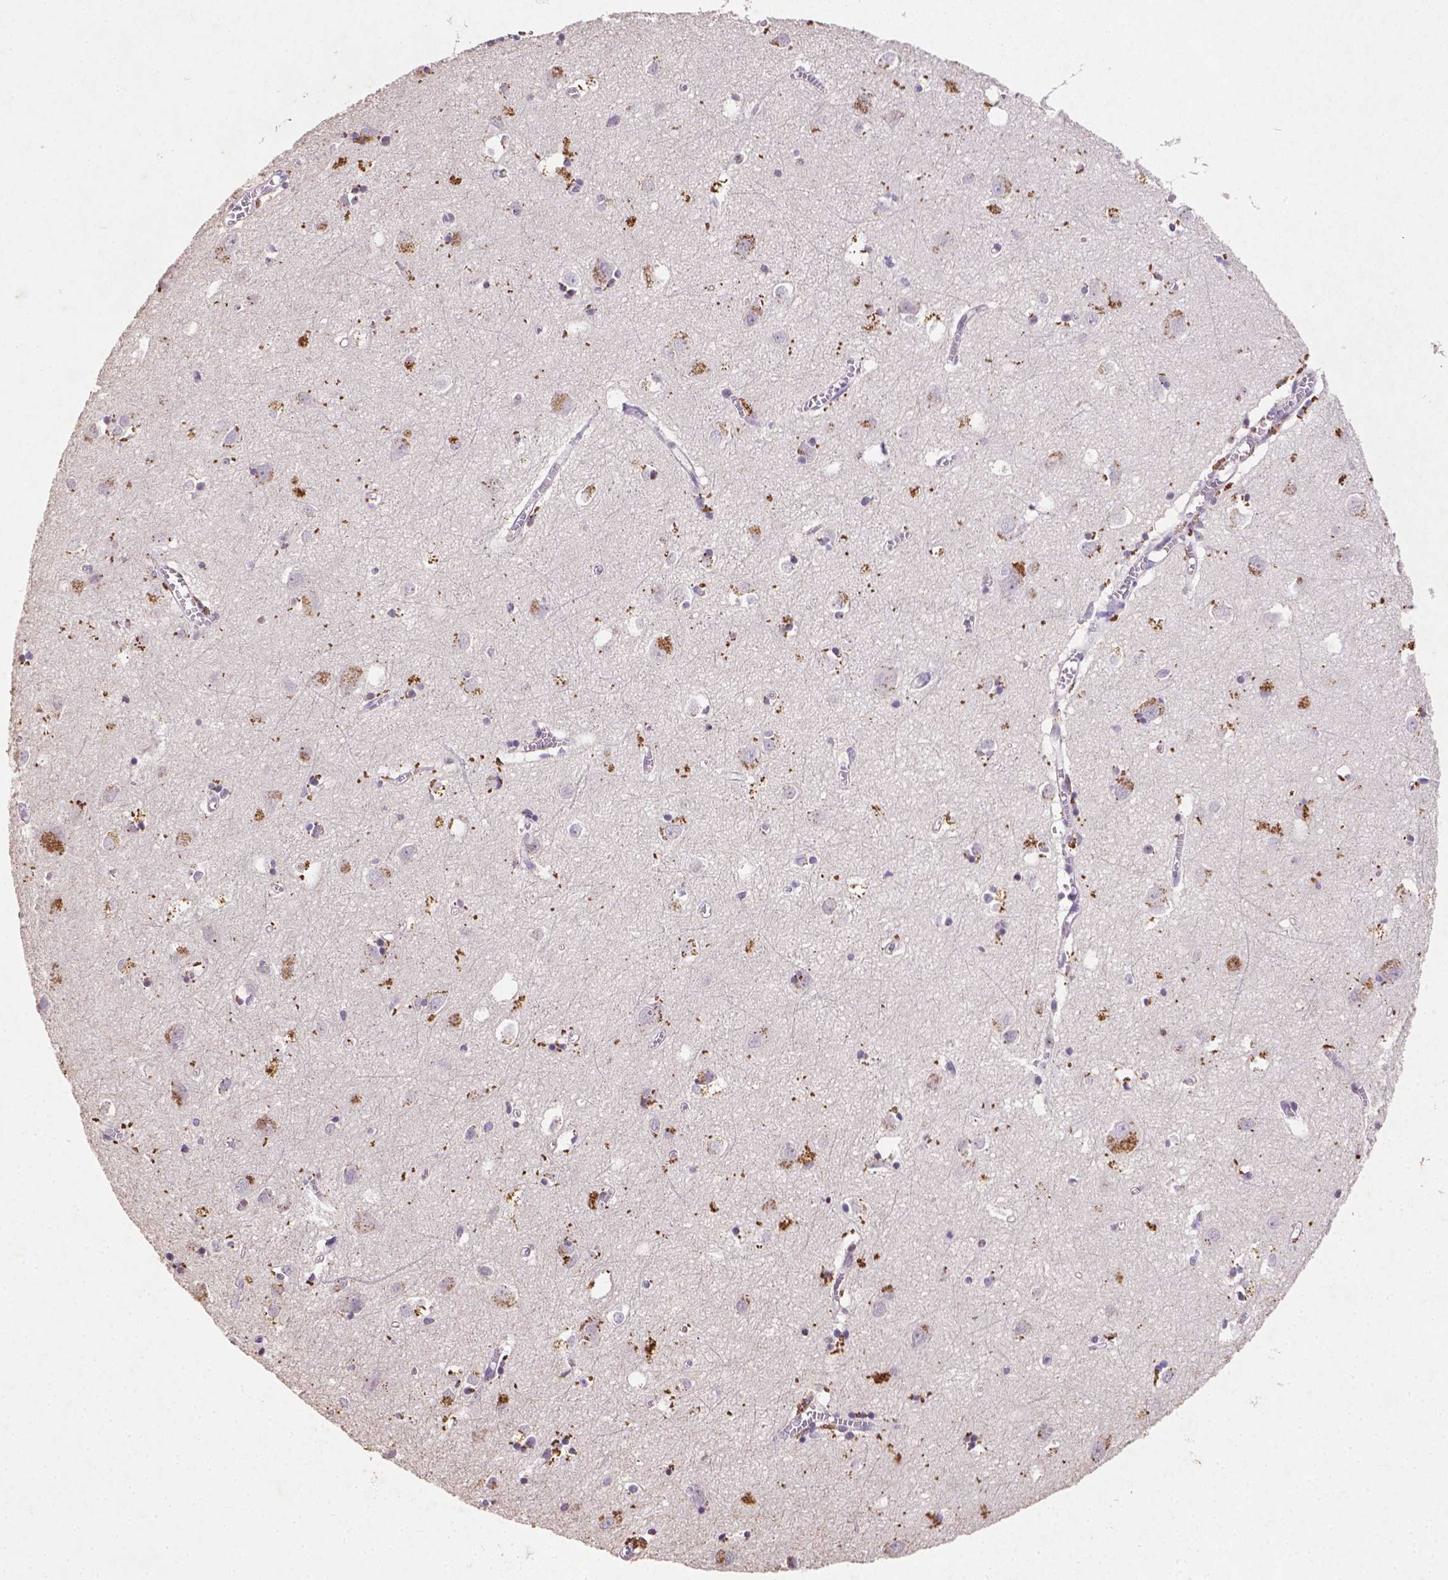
{"staining": {"intensity": "negative", "quantity": "none", "location": "none"}, "tissue": "cerebral cortex", "cell_type": "Endothelial cells", "image_type": "normal", "snomed": [{"axis": "morphology", "description": "Normal tissue, NOS"}, {"axis": "topography", "description": "Cerebral cortex"}], "caption": "This is an immunohistochemistry photomicrograph of normal human cerebral cortex. There is no expression in endothelial cells.", "gene": "CDKN1A", "patient": {"sex": "male", "age": 70}}